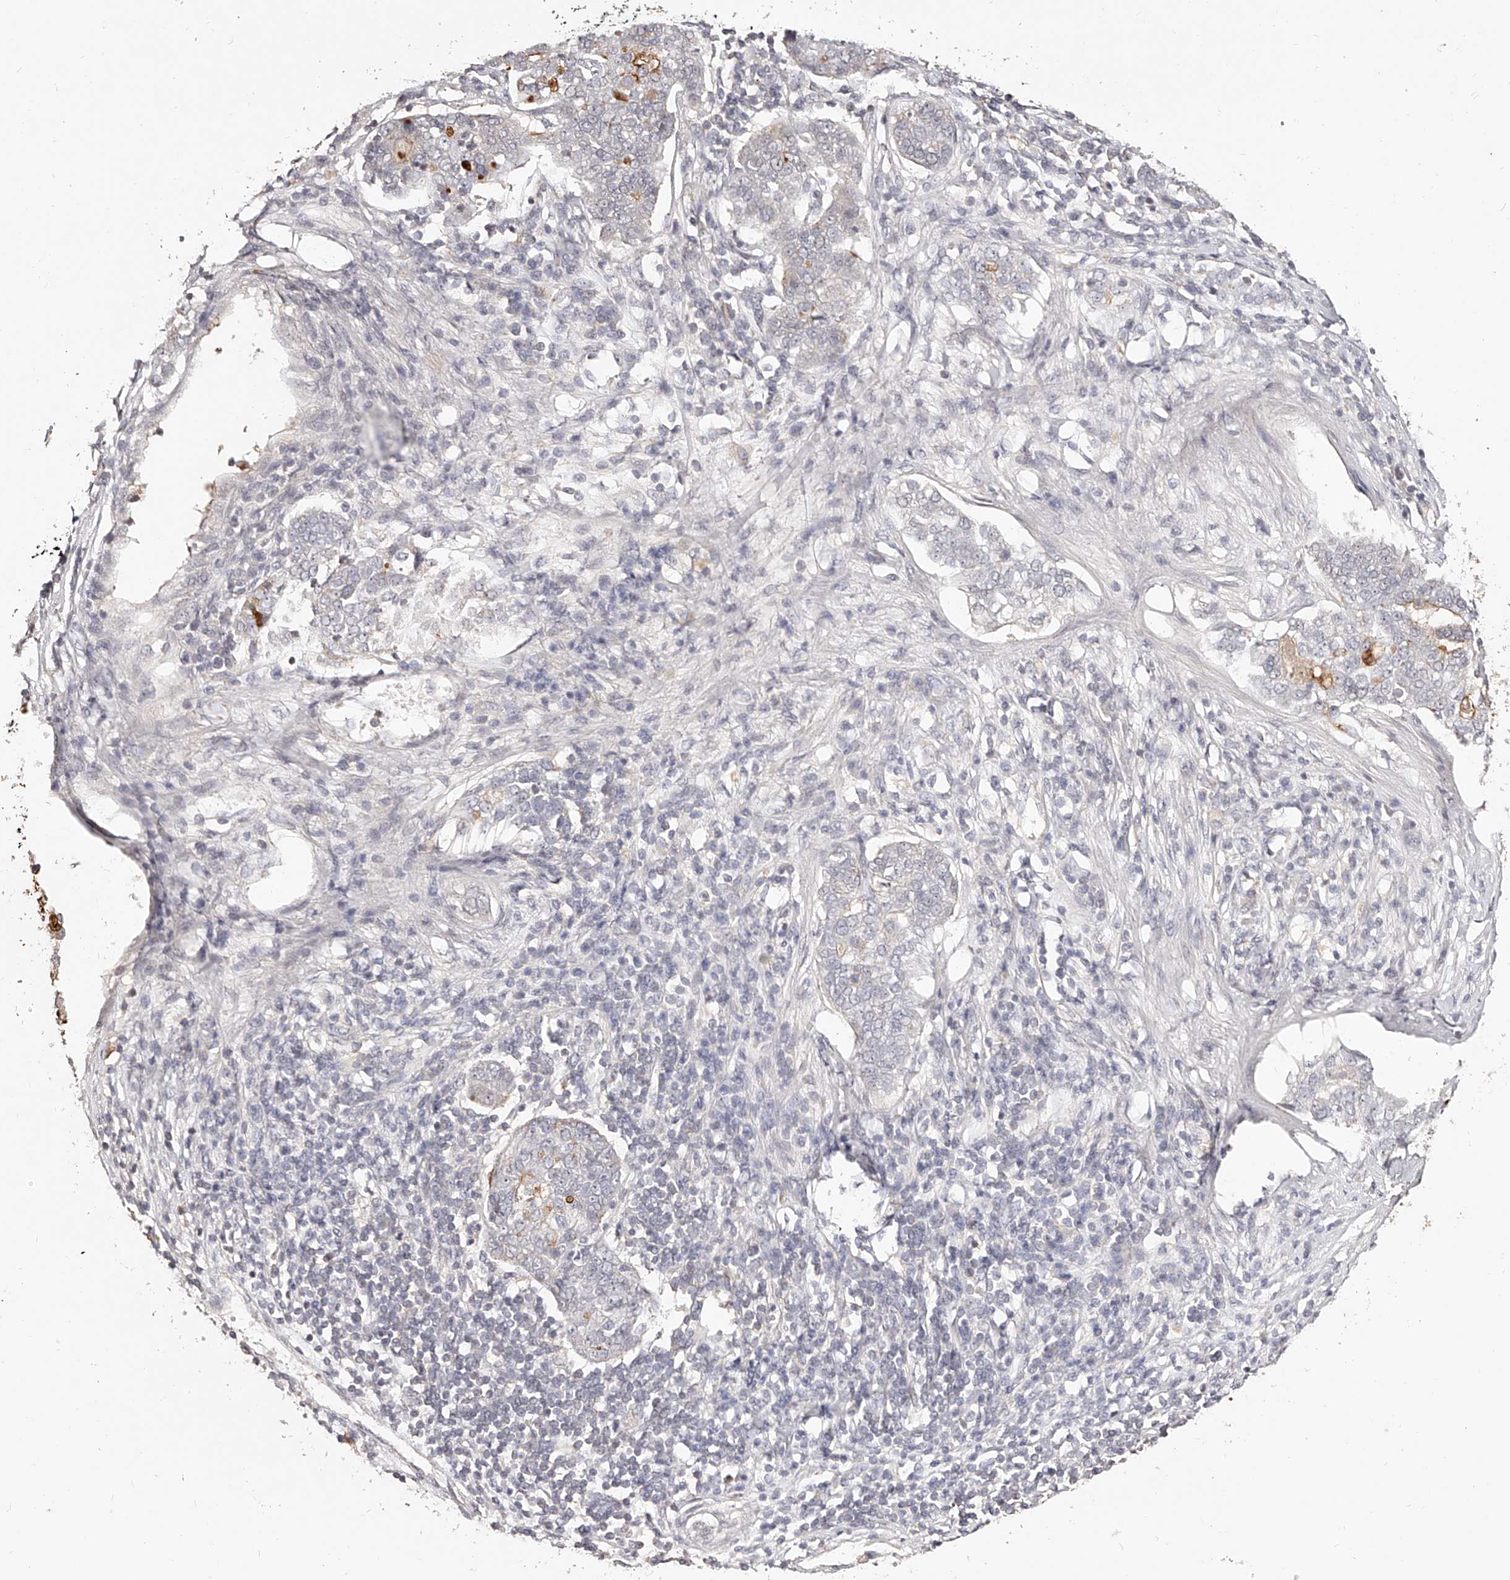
{"staining": {"intensity": "strong", "quantity": "<25%", "location": "cytoplasmic/membranous"}, "tissue": "pancreatic cancer", "cell_type": "Tumor cells", "image_type": "cancer", "snomed": [{"axis": "morphology", "description": "Adenocarcinoma, NOS"}, {"axis": "topography", "description": "Pancreas"}], "caption": "Human adenocarcinoma (pancreatic) stained for a protein (brown) demonstrates strong cytoplasmic/membranous positive staining in approximately <25% of tumor cells.", "gene": "ZNF789", "patient": {"sex": "female", "age": 61}}